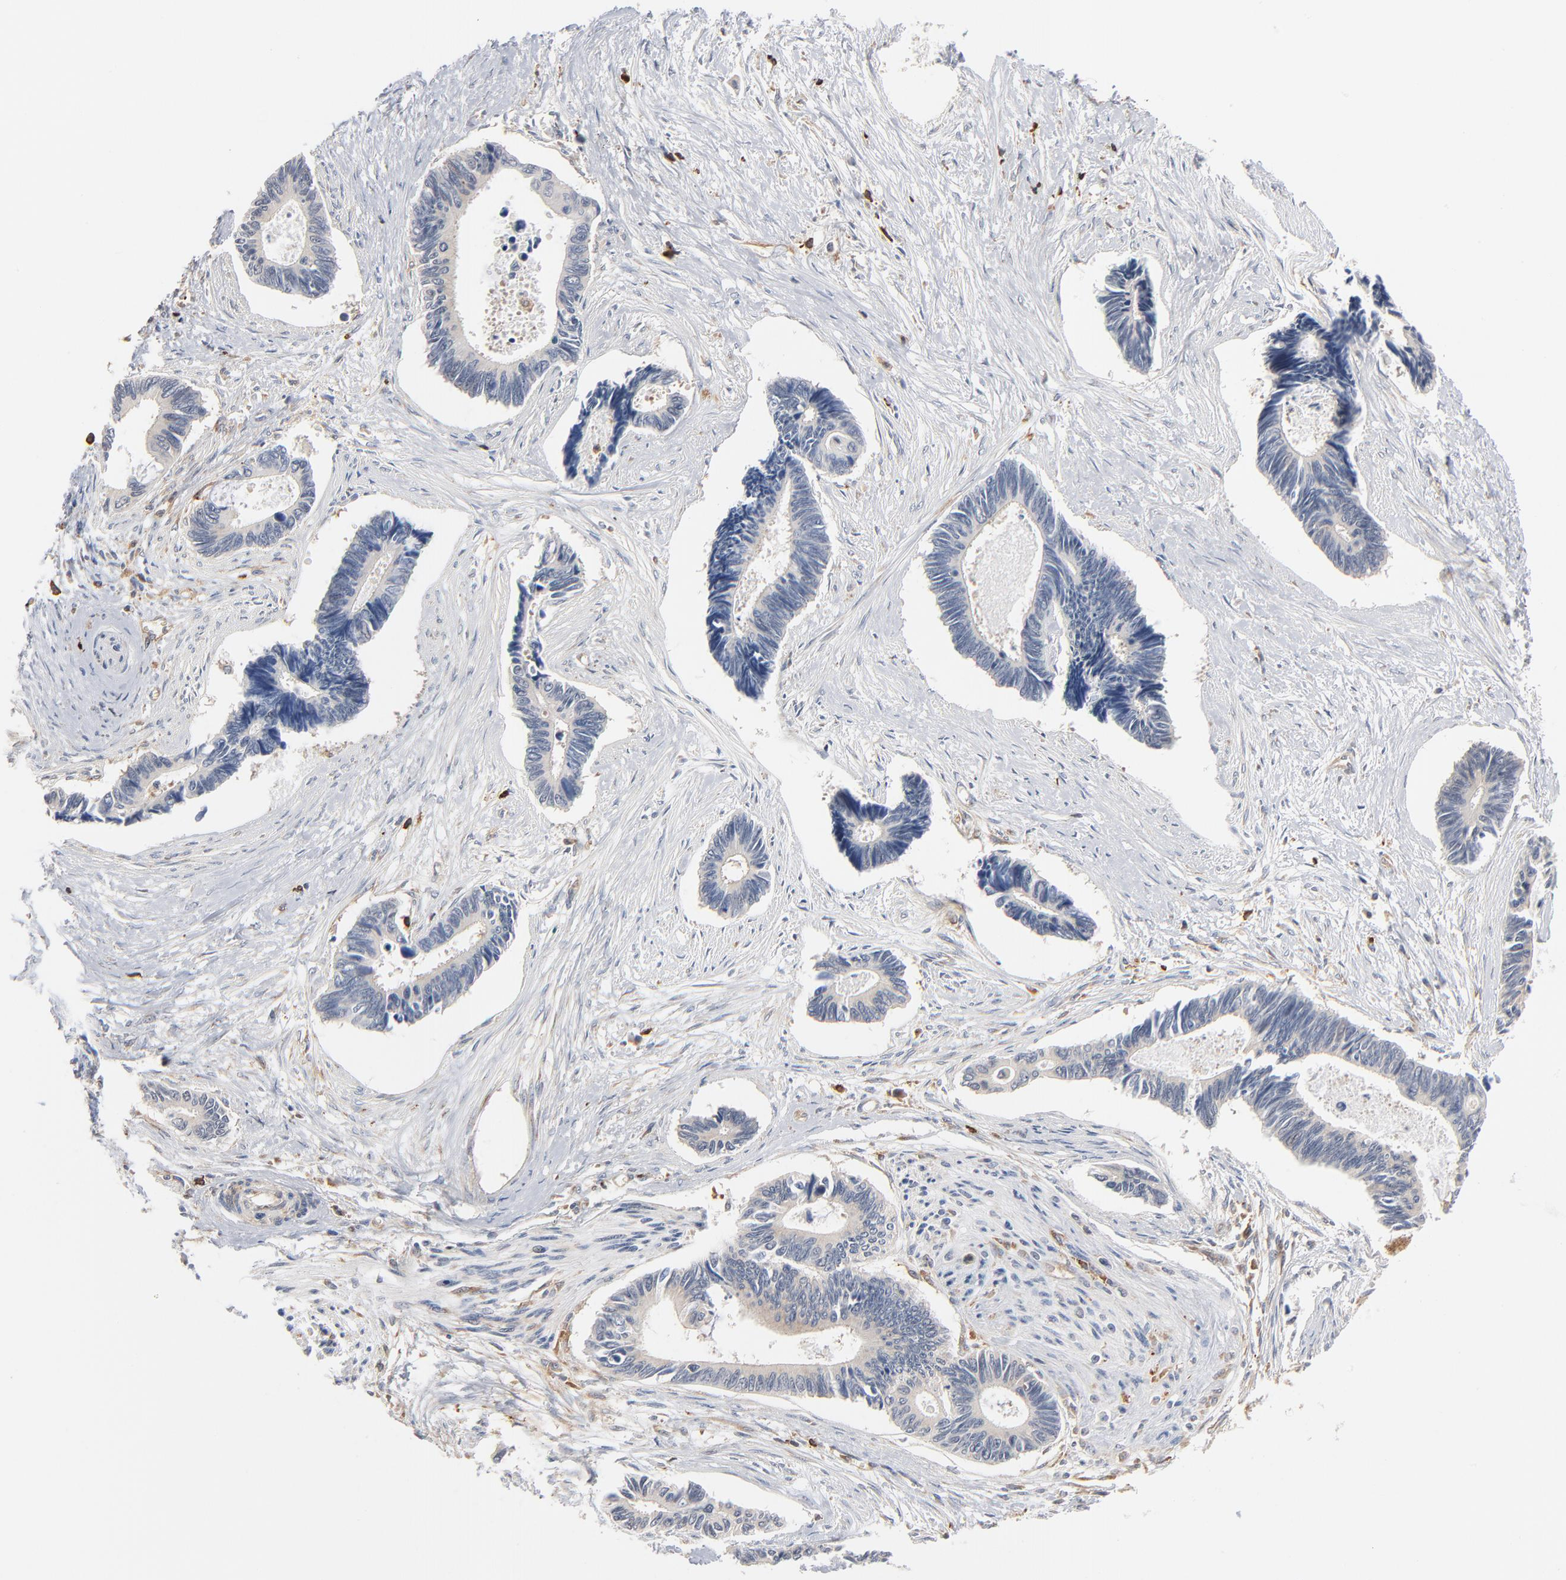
{"staining": {"intensity": "negative", "quantity": "none", "location": "none"}, "tissue": "pancreatic cancer", "cell_type": "Tumor cells", "image_type": "cancer", "snomed": [{"axis": "morphology", "description": "Adenocarcinoma, NOS"}, {"axis": "topography", "description": "Pancreas"}], "caption": "This is an IHC image of pancreatic cancer. There is no staining in tumor cells.", "gene": "SH3KBP1", "patient": {"sex": "female", "age": 70}}